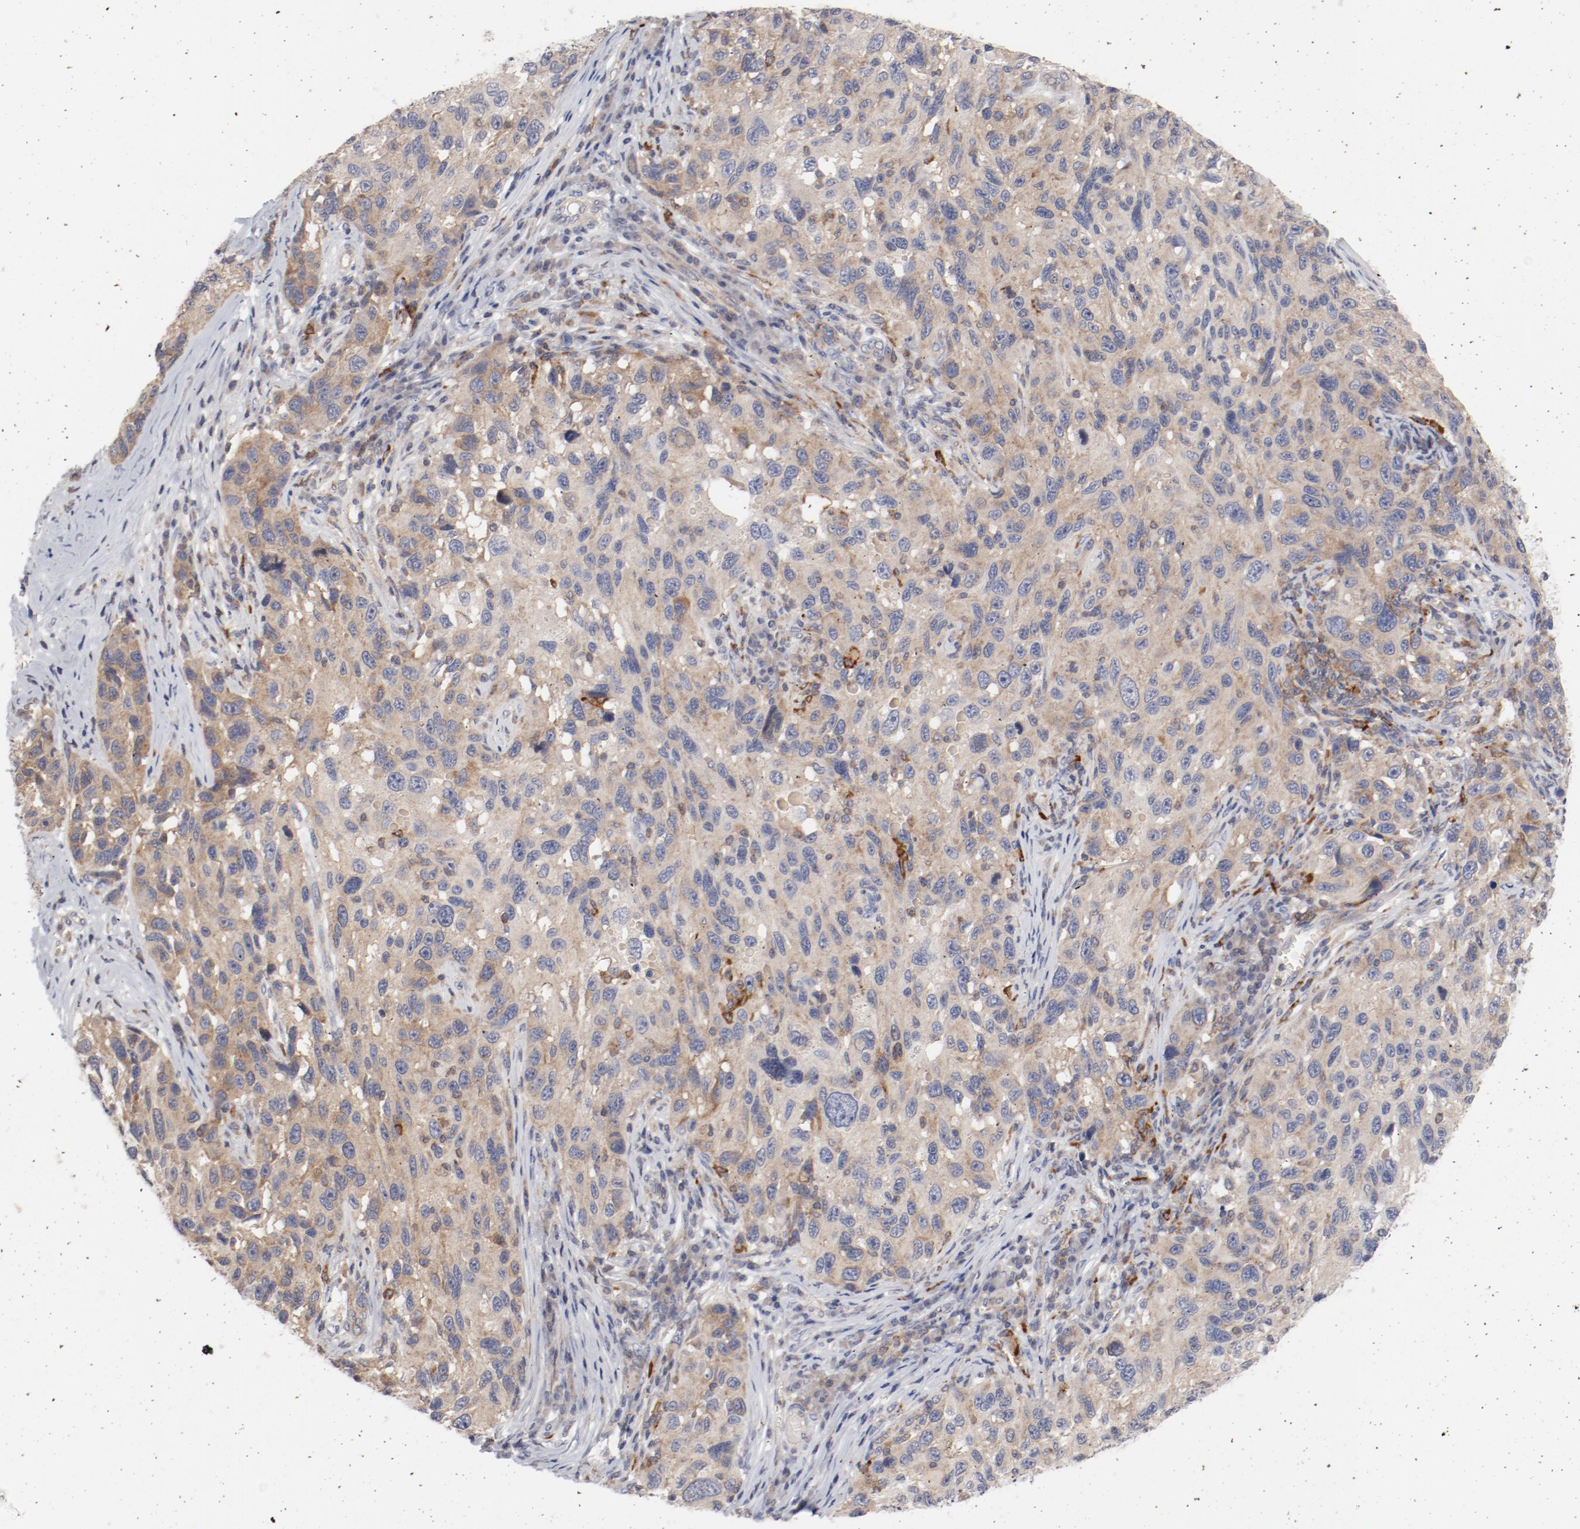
{"staining": {"intensity": "weak", "quantity": ">75%", "location": "cytoplasmic/membranous"}, "tissue": "melanoma", "cell_type": "Tumor cells", "image_type": "cancer", "snomed": [{"axis": "morphology", "description": "Malignant melanoma, NOS"}, {"axis": "topography", "description": "Skin"}], "caption": "Weak cytoplasmic/membranous protein staining is present in approximately >75% of tumor cells in malignant melanoma. (IHC, brightfield microscopy, high magnification).", "gene": "CBL", "patient": {"sex": "male", "age": 53}}